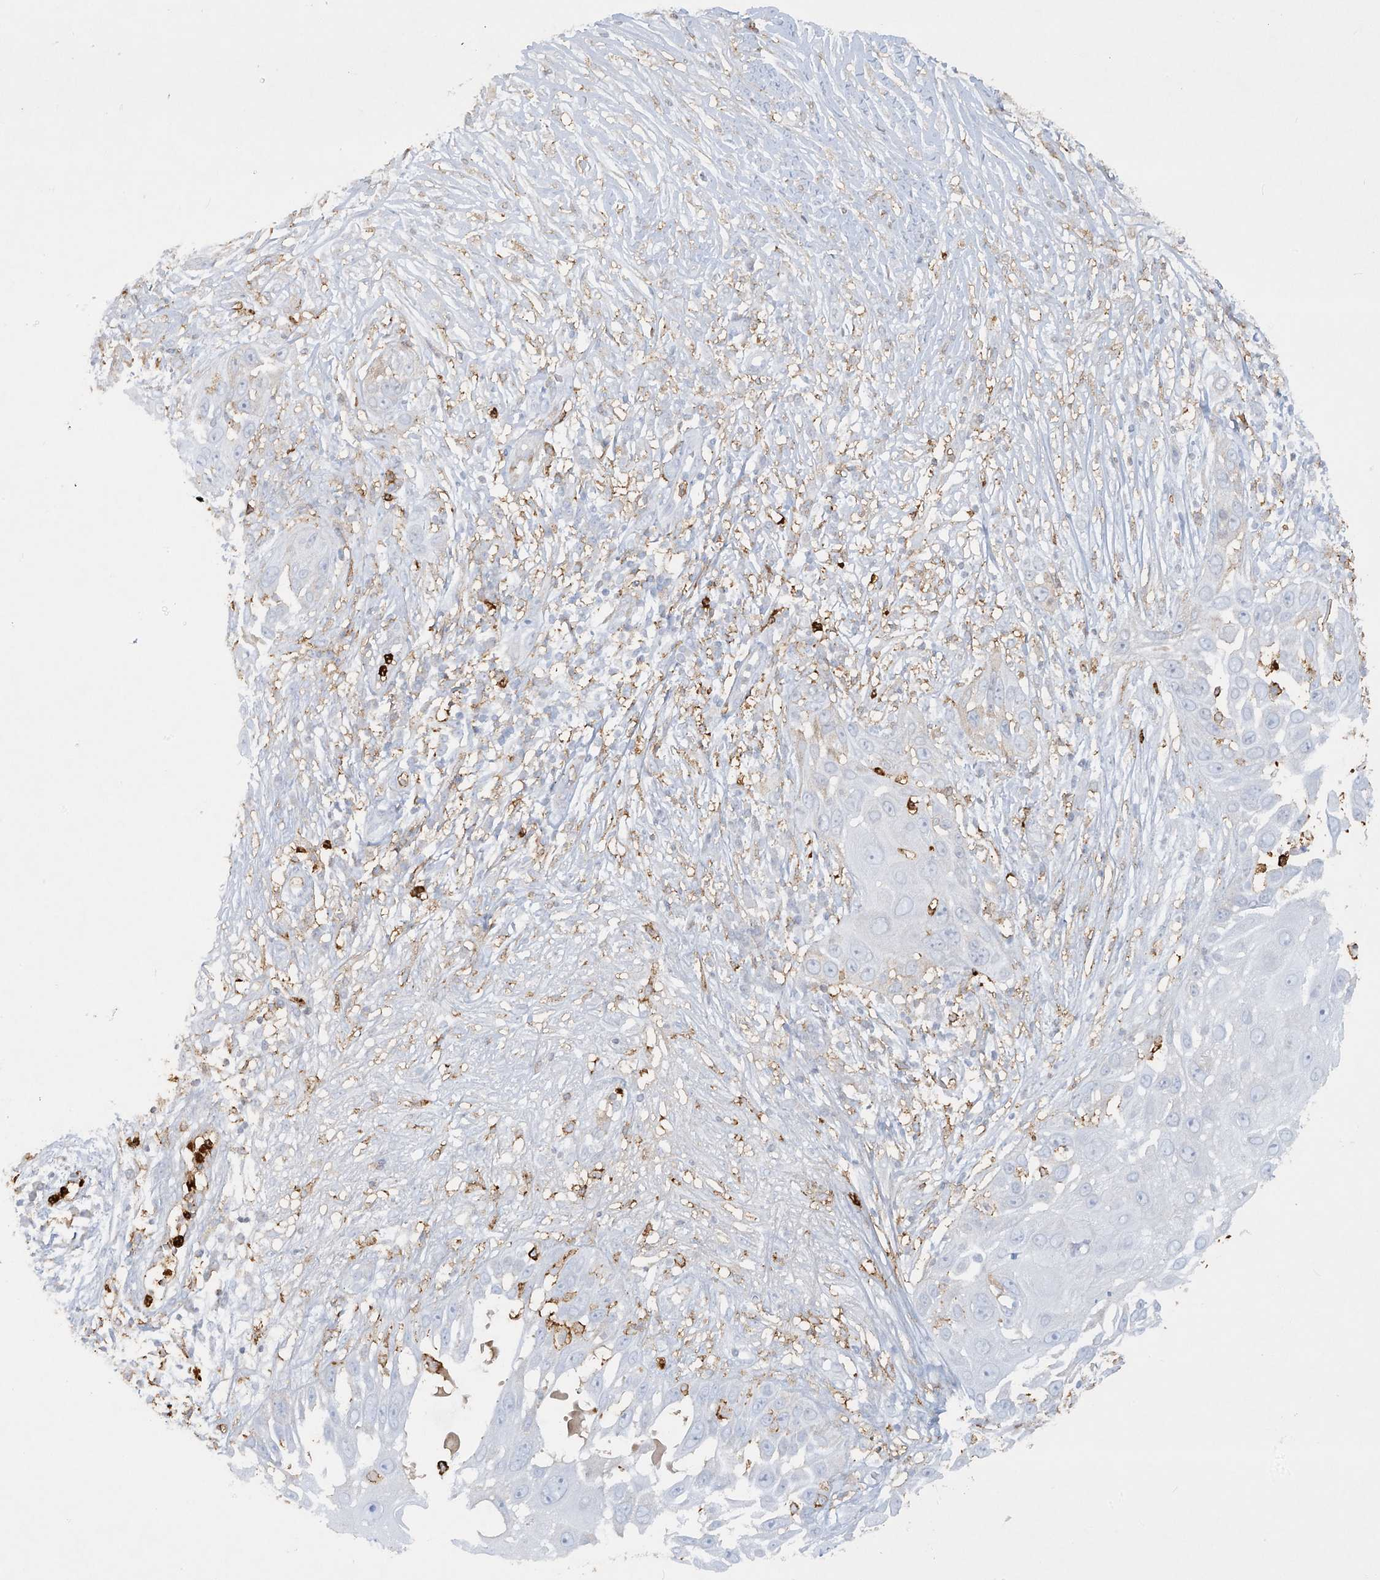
{"staining": {"intensity": "negative", "quantity": "none", "location": "none"}, "tissue": "skin cancer", "cell_type": "Tumor cells", "image_type": "cancer", "snomed": [{"axis": "morphology", "description": "Squamous cell carcinoma, NOS"}, {"axis": "topography", "description": "Skin"}], "caption": "IHC image of neoplastic tissue: human skin squamous cell carcinoma stained with DAB (3,3'-diaminobenzidine) reveals no significant protein staining in tumor cells. Nuclei are stained in blue.", "gene": "FCGR3A", "patient": {"sex": "female", "age": 44}}